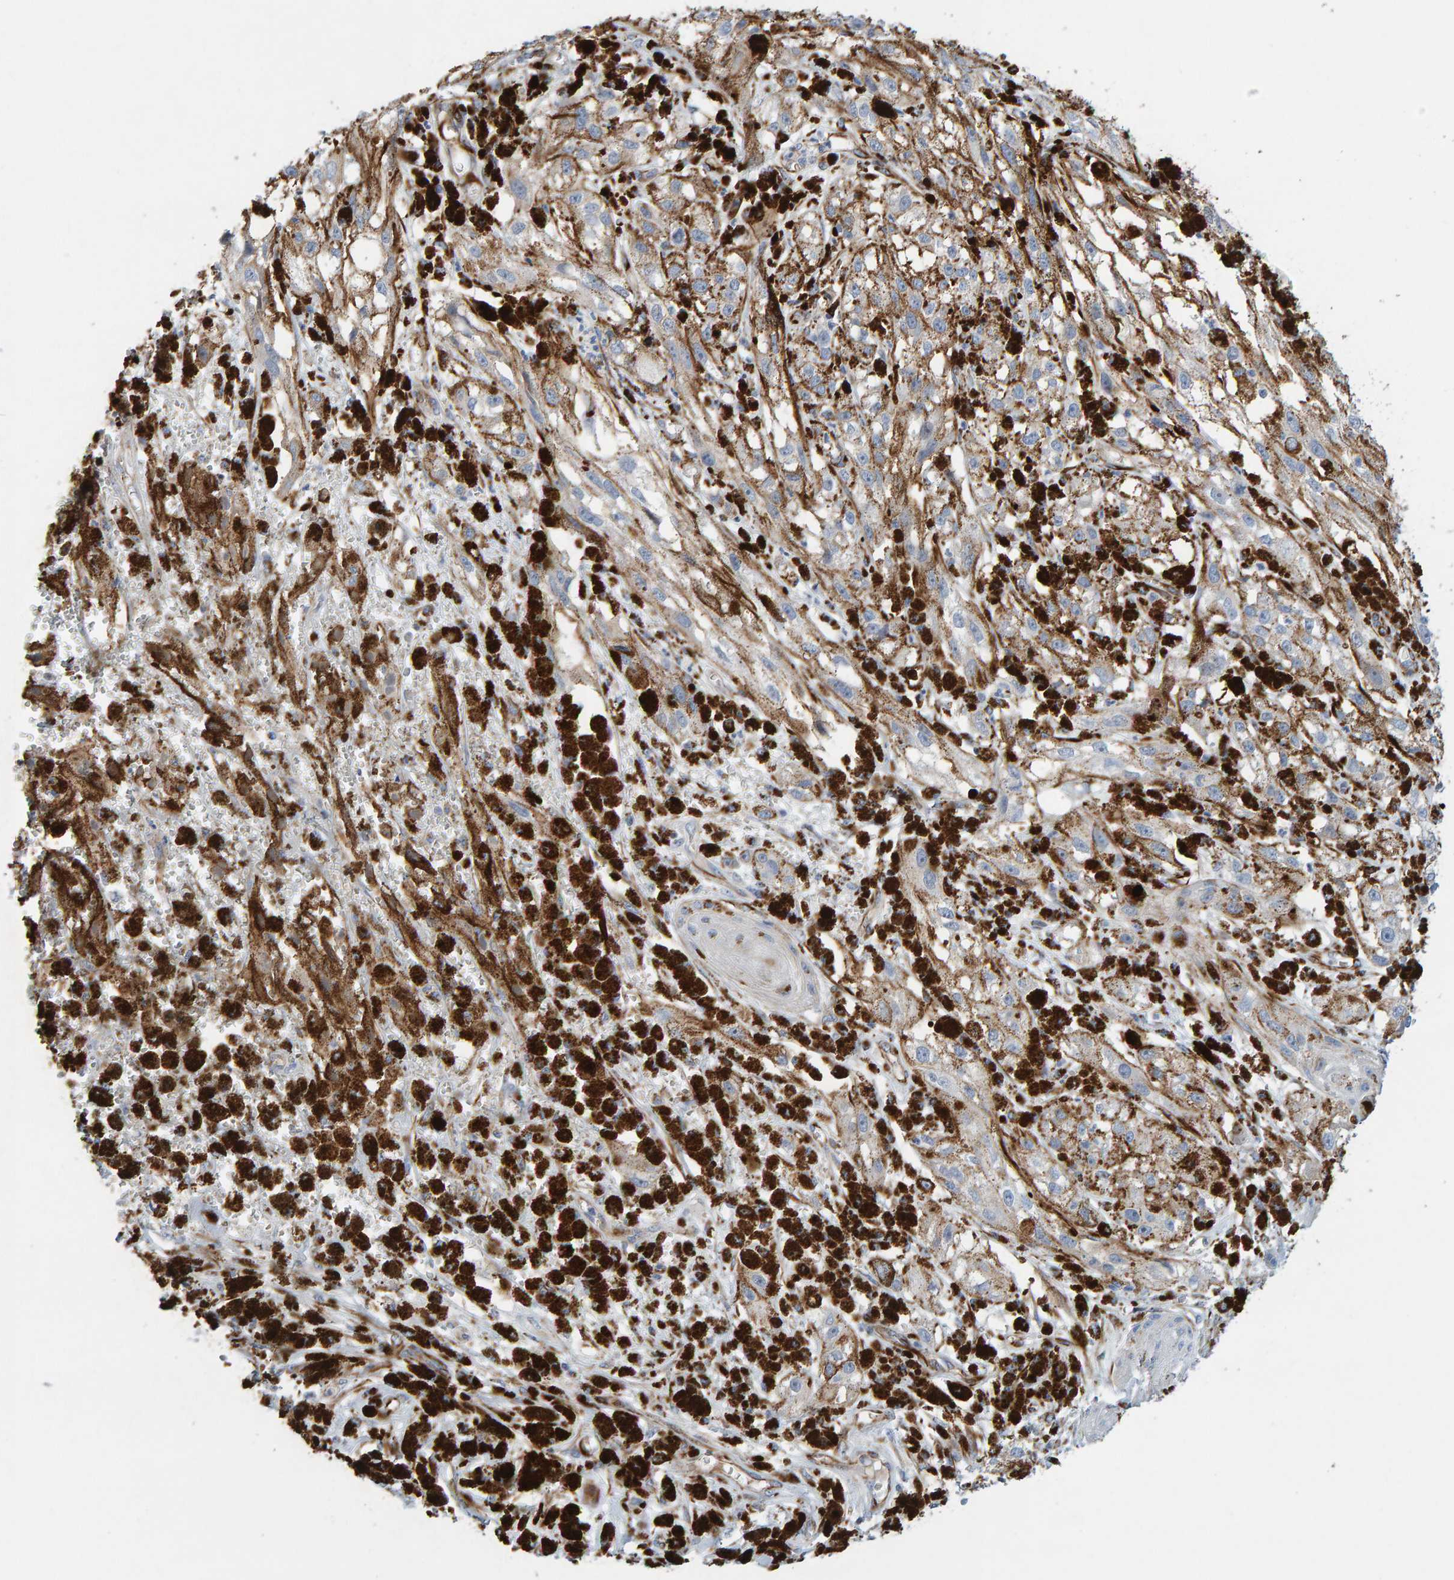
{"staining": {"intensity": "negative", "quantity": "none", "location": "none"}, "tissue": "melanoma", "cell_type": "Tumor cells", "image_type": "cancer", "snomed": [{"axis": "morphology", "description": "Malignant melanoma, NOS"}, {"axis": "topography", "description": "Skin"}], "caption": "A micrograph of melanoma stained for a protein shows no brown staining in tumor cells.", "gene": "POLG2", "patient": {"sex": "male", "age": 88}}